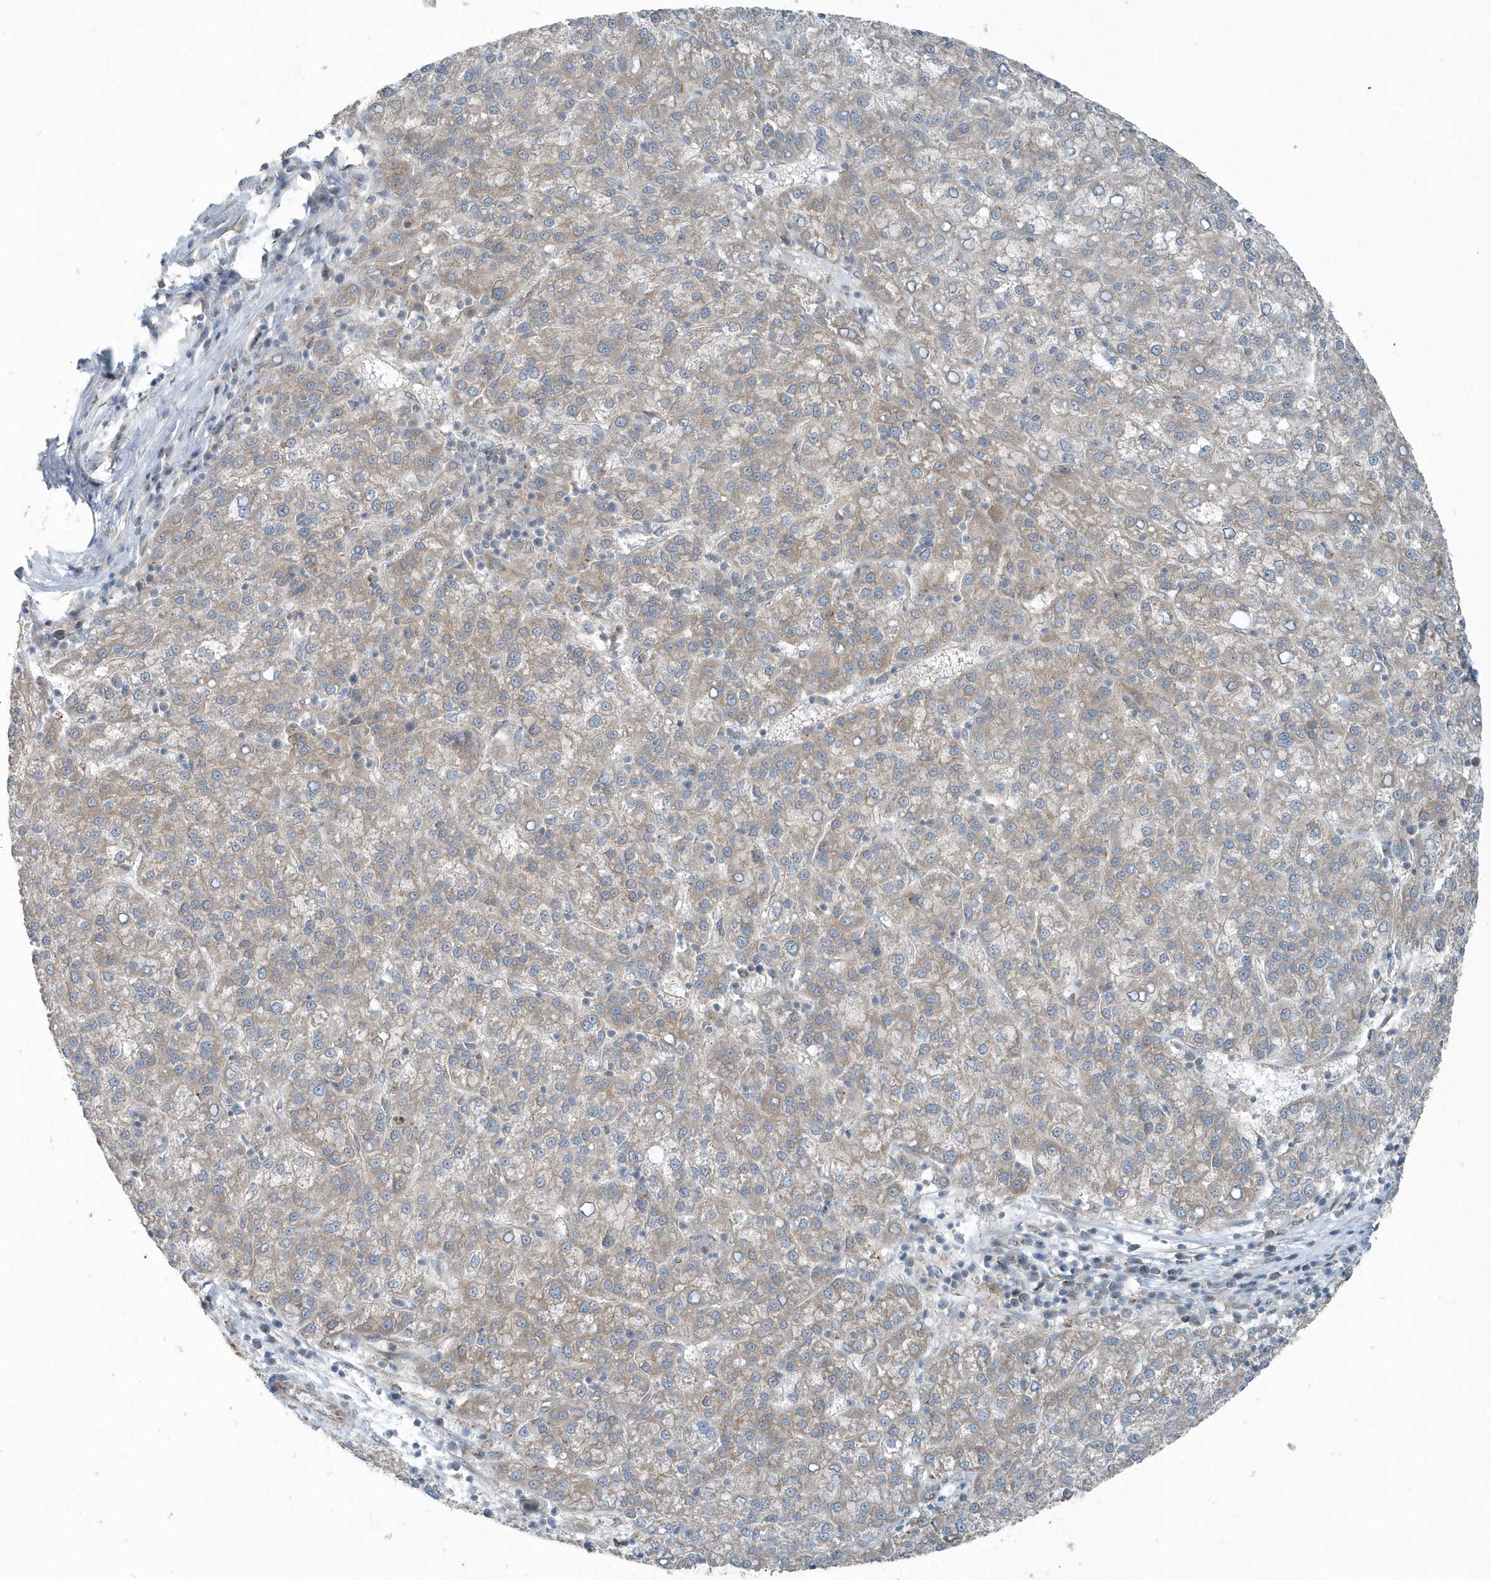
{"staining": {"intensity": "weak", "quantity": "<25%", "location": "cytoplasmic/membranous"}, "tissue": "liver cancer", "cell_type": "Tumor cells", "image_type": "cancer", "snomed": [{"axis": "morphology", "description": "Carcinoma, Hepatocellular, NOS"}, {"axis": "topography", "description": "Liver"}], "caption": "This is an immunohistochemistry (IHC) image of human hepatocellular carcinoma (liver). There is no staining in tumor cells.", "gene": "GCC2", "patient": {"sex": "female", "age": 58}}